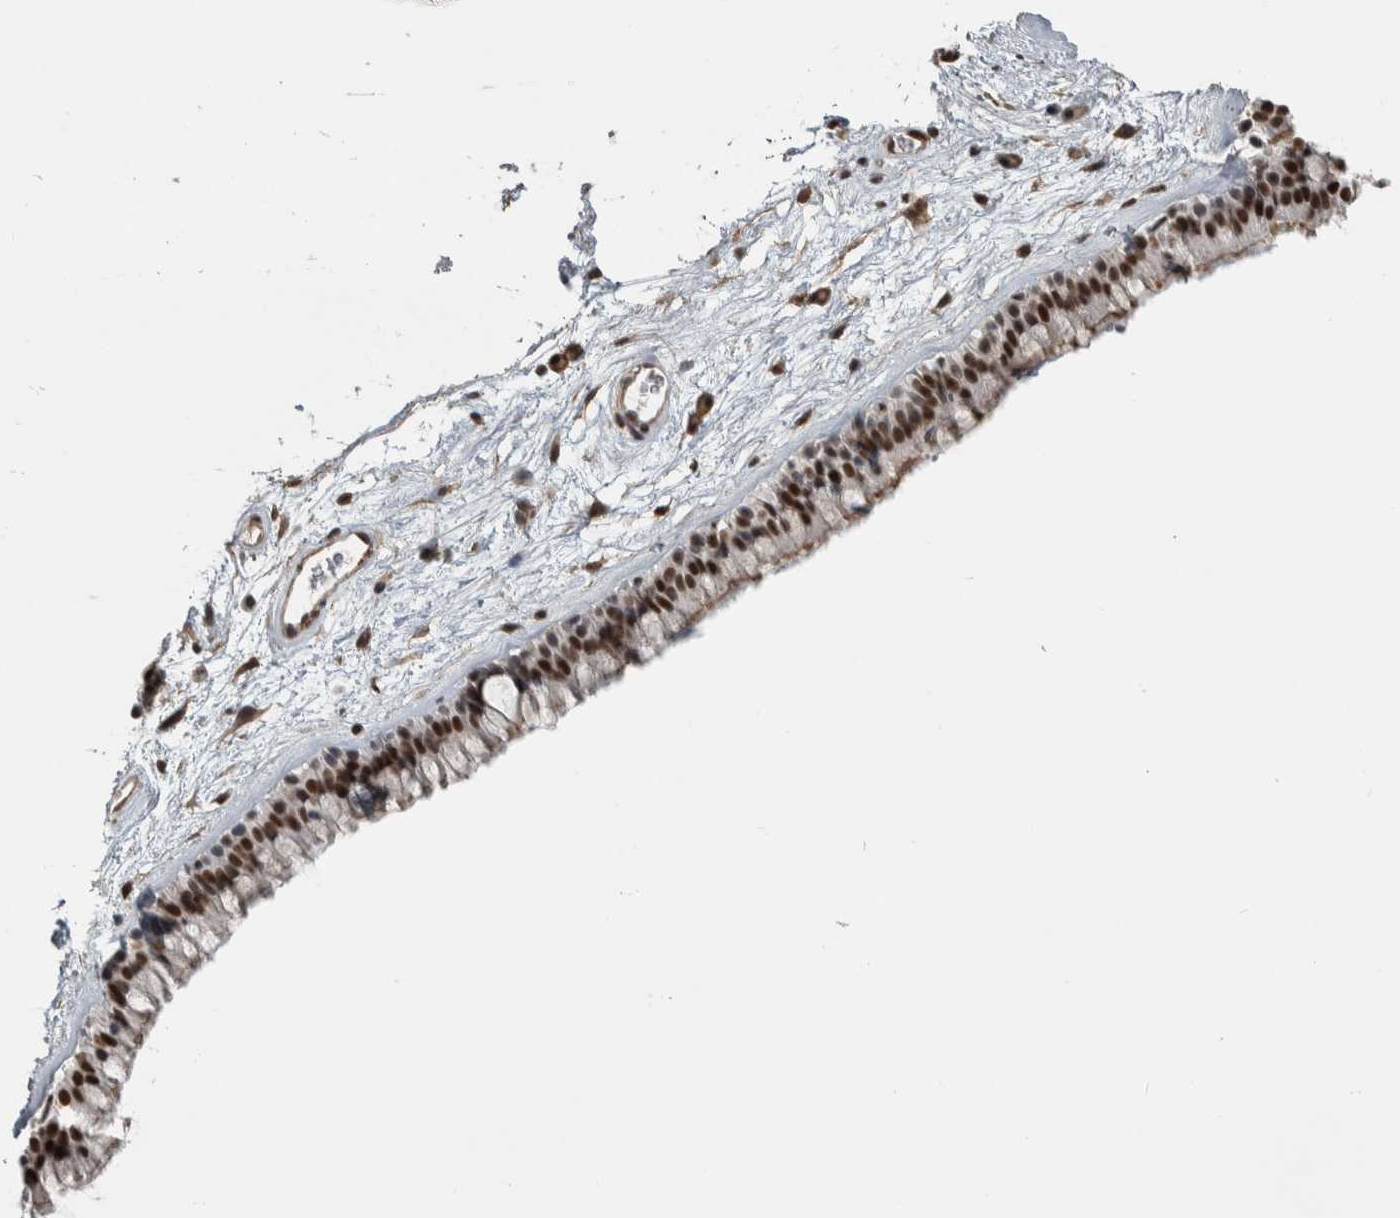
{"staining": {"intensity": "strong", "quantity": "25%-75%", "location": "cytoplasmic/membranous,nuclear"}, "tissue": "nasopharynx", "cell_type": "Respiratory epithelial cells", "image_type": "normal", "snomed": [{"axis": "morphology", "description": "Normal tissue, NOS"}, {"axis": "morphology", "description": "Inflammation, NOS"}, {"axis": "topography", "description": "Nasopharynx"}], "caption": "The histopathology image shows staining of unremarkable nasopharynx, revealing strong cytoplasmic/membranous,nuclear protein staining (brown color) within respiratory epithelial cells.", "gene": "DDX42", "patient": {"sex": "male", "age": 48}}